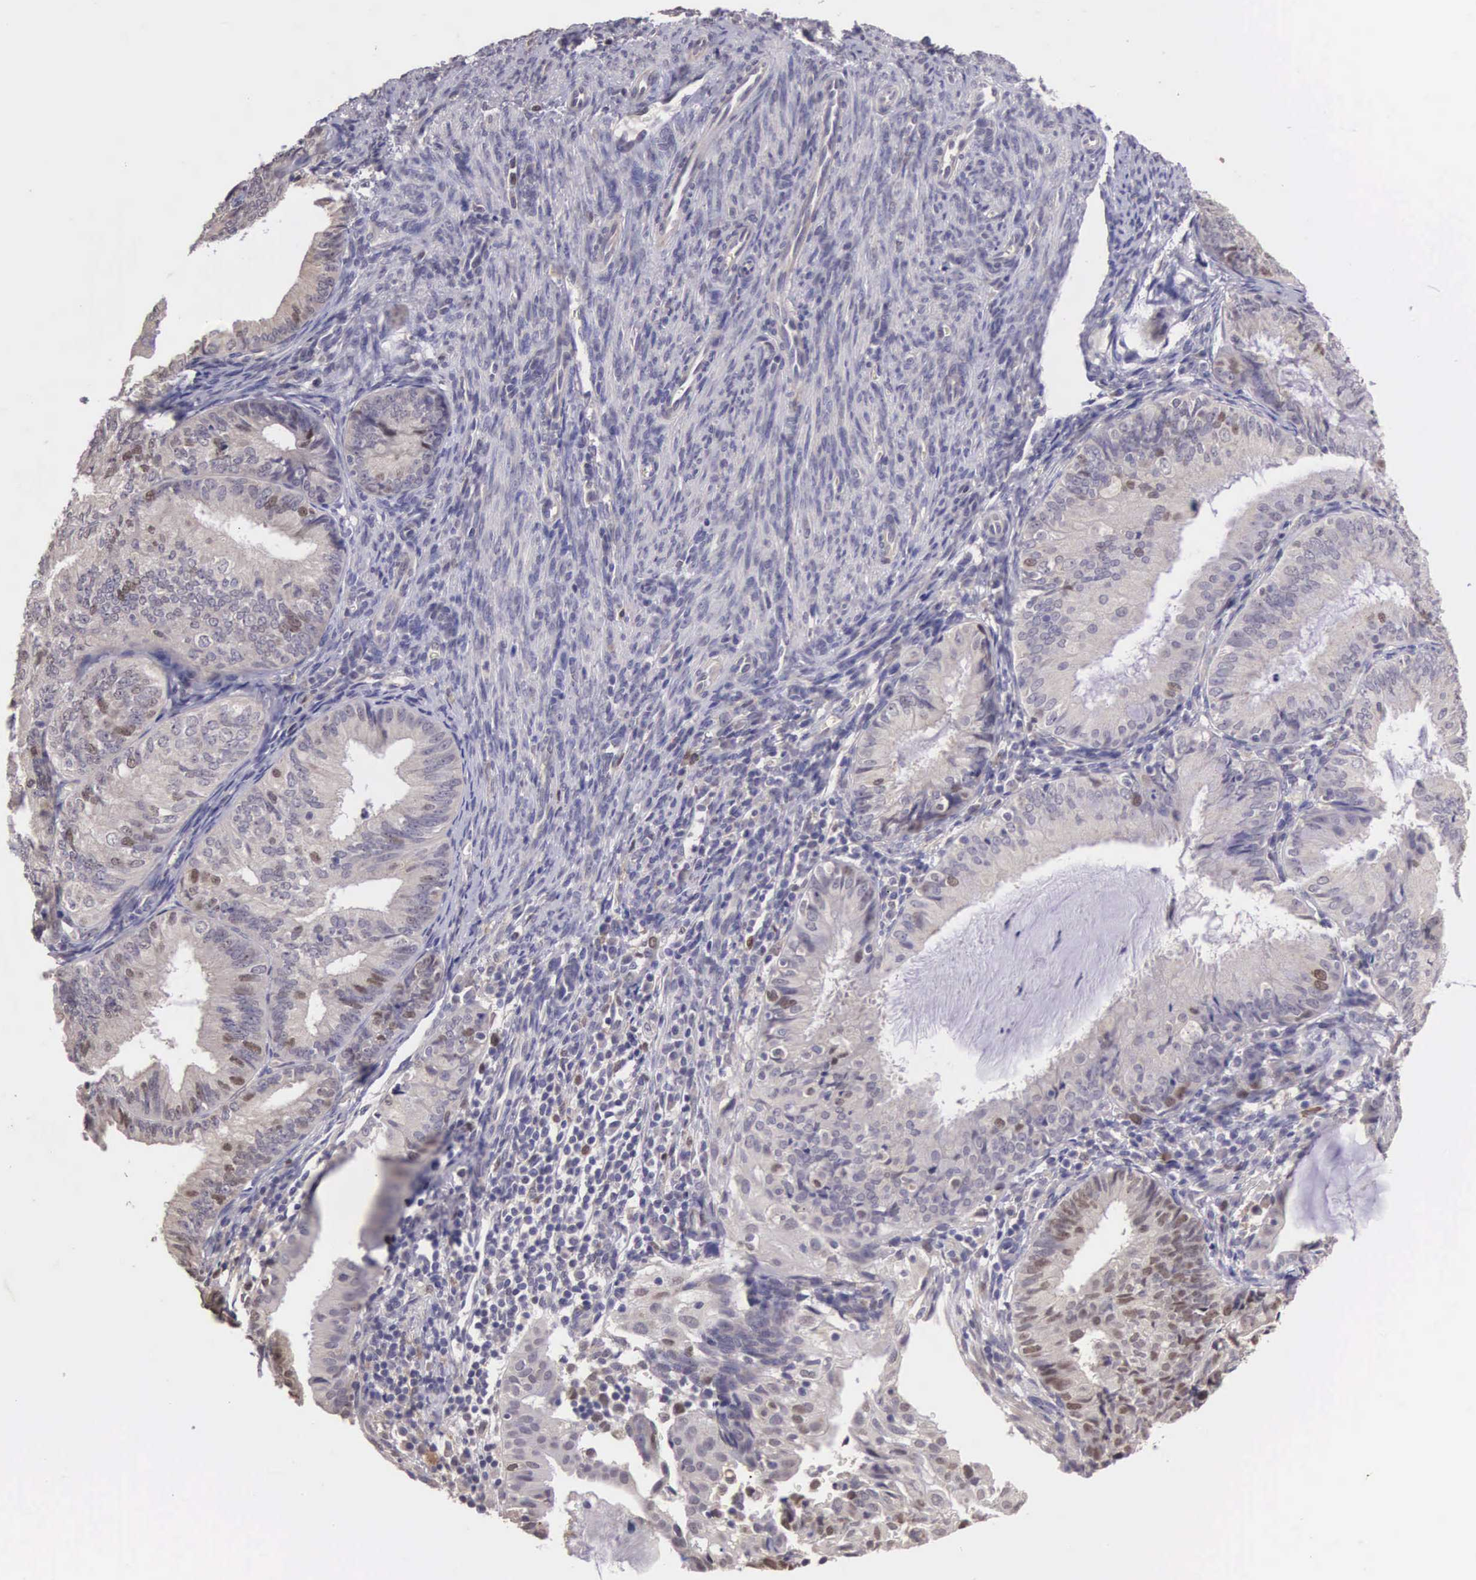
{"staining": {"intensity": "weak", "quantity": "25%-75%", "location": "cytoplasmic/membranous,nuclear"}, "tissue": "endometrial cancer", "cell_type": "Tumor cells", "image_type": "cancer", "snomed": [{"axis": "morphology", "description": "Adenocarcinoma, NOS"}, {"axis": "topography", "description": "Endometrium"}], "caption": "The immunohistochemical stain labels weak cytoplasmic/membranous and nuclear positivity in tumor cells of endometrial cancer (adenocarcinoma) tissue. (DAB = brown stain, brightfield microscopy at high magnification).", "gene": "CDC45", "patient": {"sex": "female", "age": 66}}